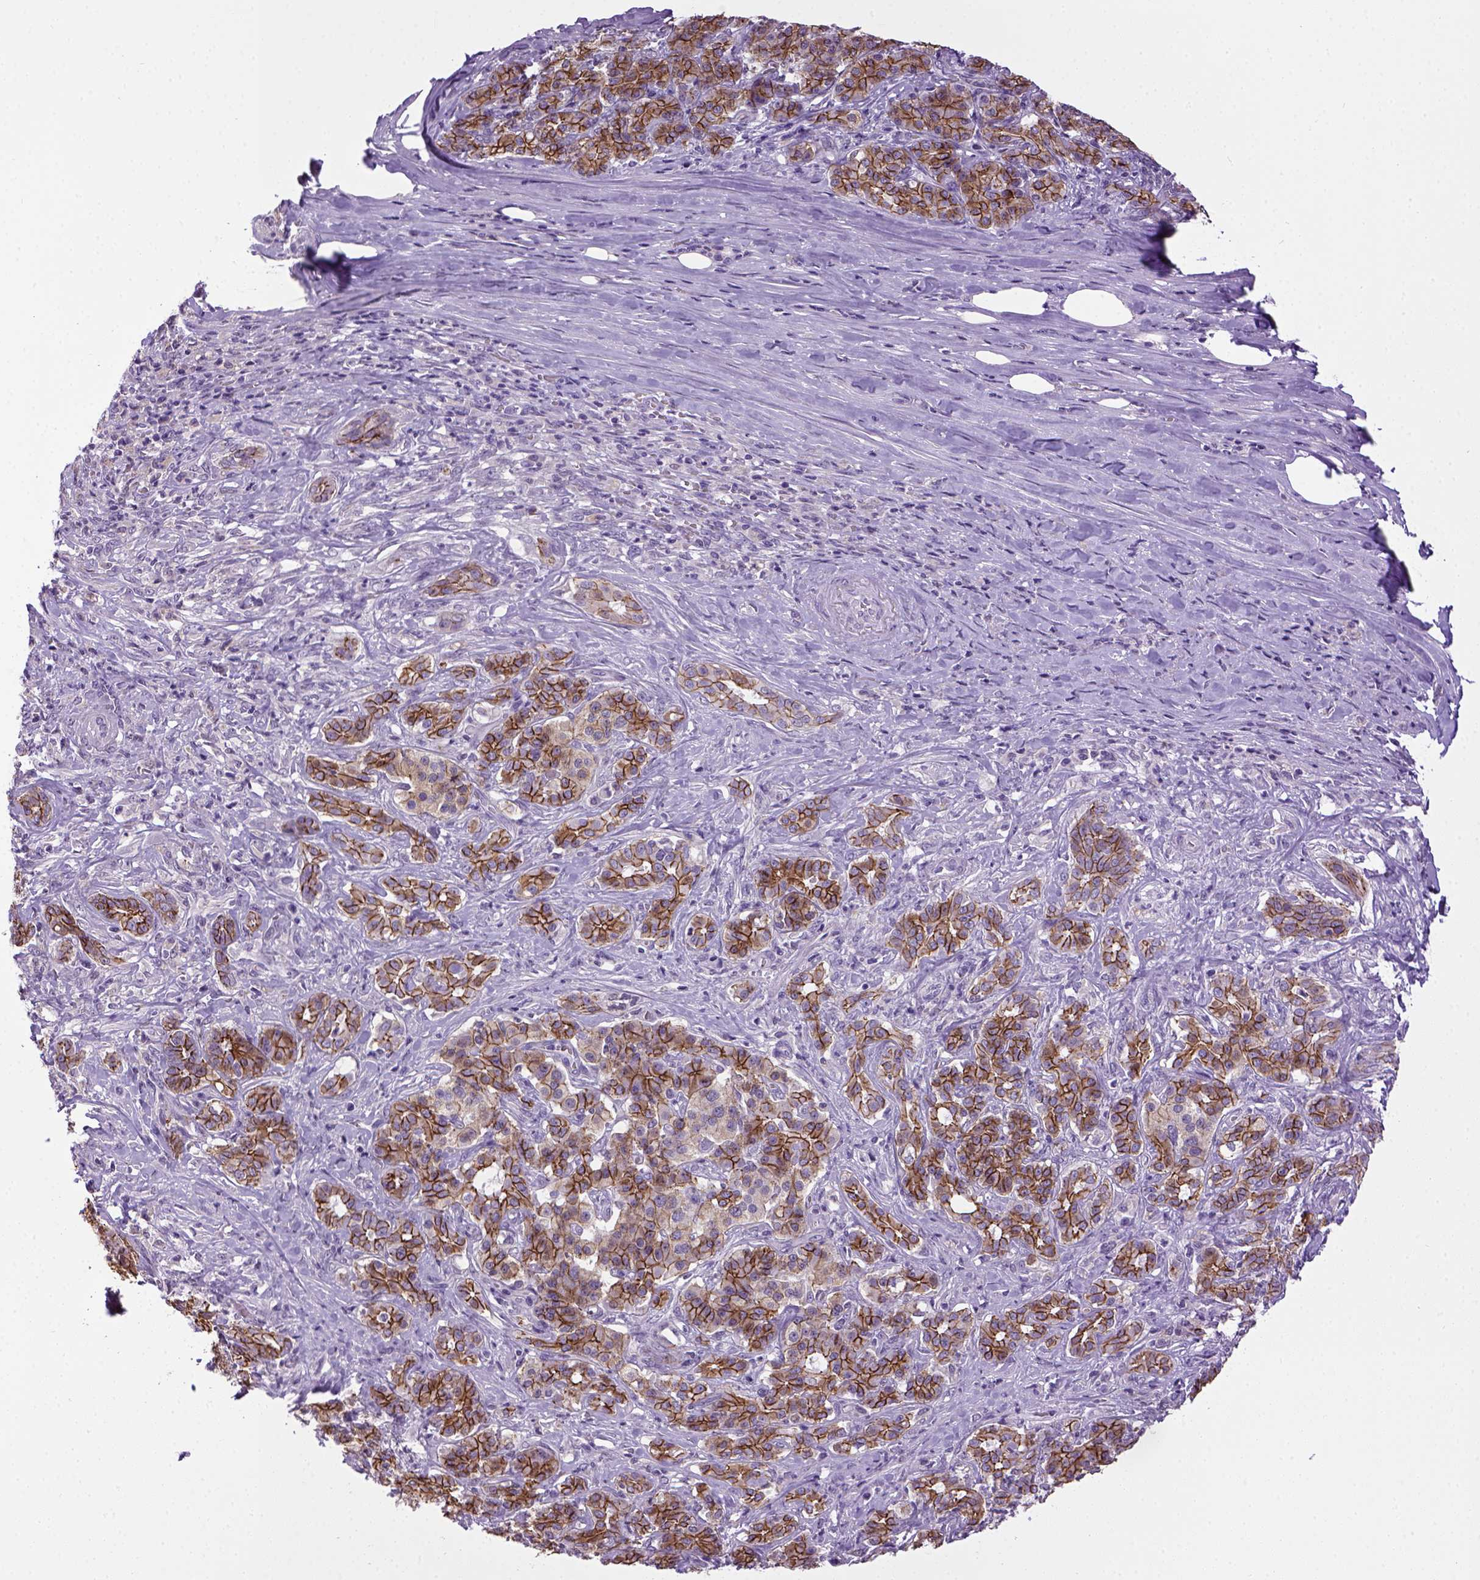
{"staining": {"intensity": "strong", "quantity": ">75%", "location": "cytoplasmic/membranous"}, "tissue": "pancreatic cancer", "cell_type": "Tumor cells", "image_type": "cancer", "snomed": [{"axis": "morphology", "description": "Normal tissue, NOS"}, {"axis": "morphology", "description": "Inflammation, NOS"}, {"axis": "morphology", "description": "Adenocarcinoma, NOS"}, {"axis": "topography", "description": "Pancreas"}], "caption": "Adenocarcinoma (pancreatic) was stained to show a protein in brown. There is high levels of strong cytoplasmic/membranous staining in about >75% of tumor cells.", "gene": "CDH1", "patient": {"sex": "male", "age": 57}}